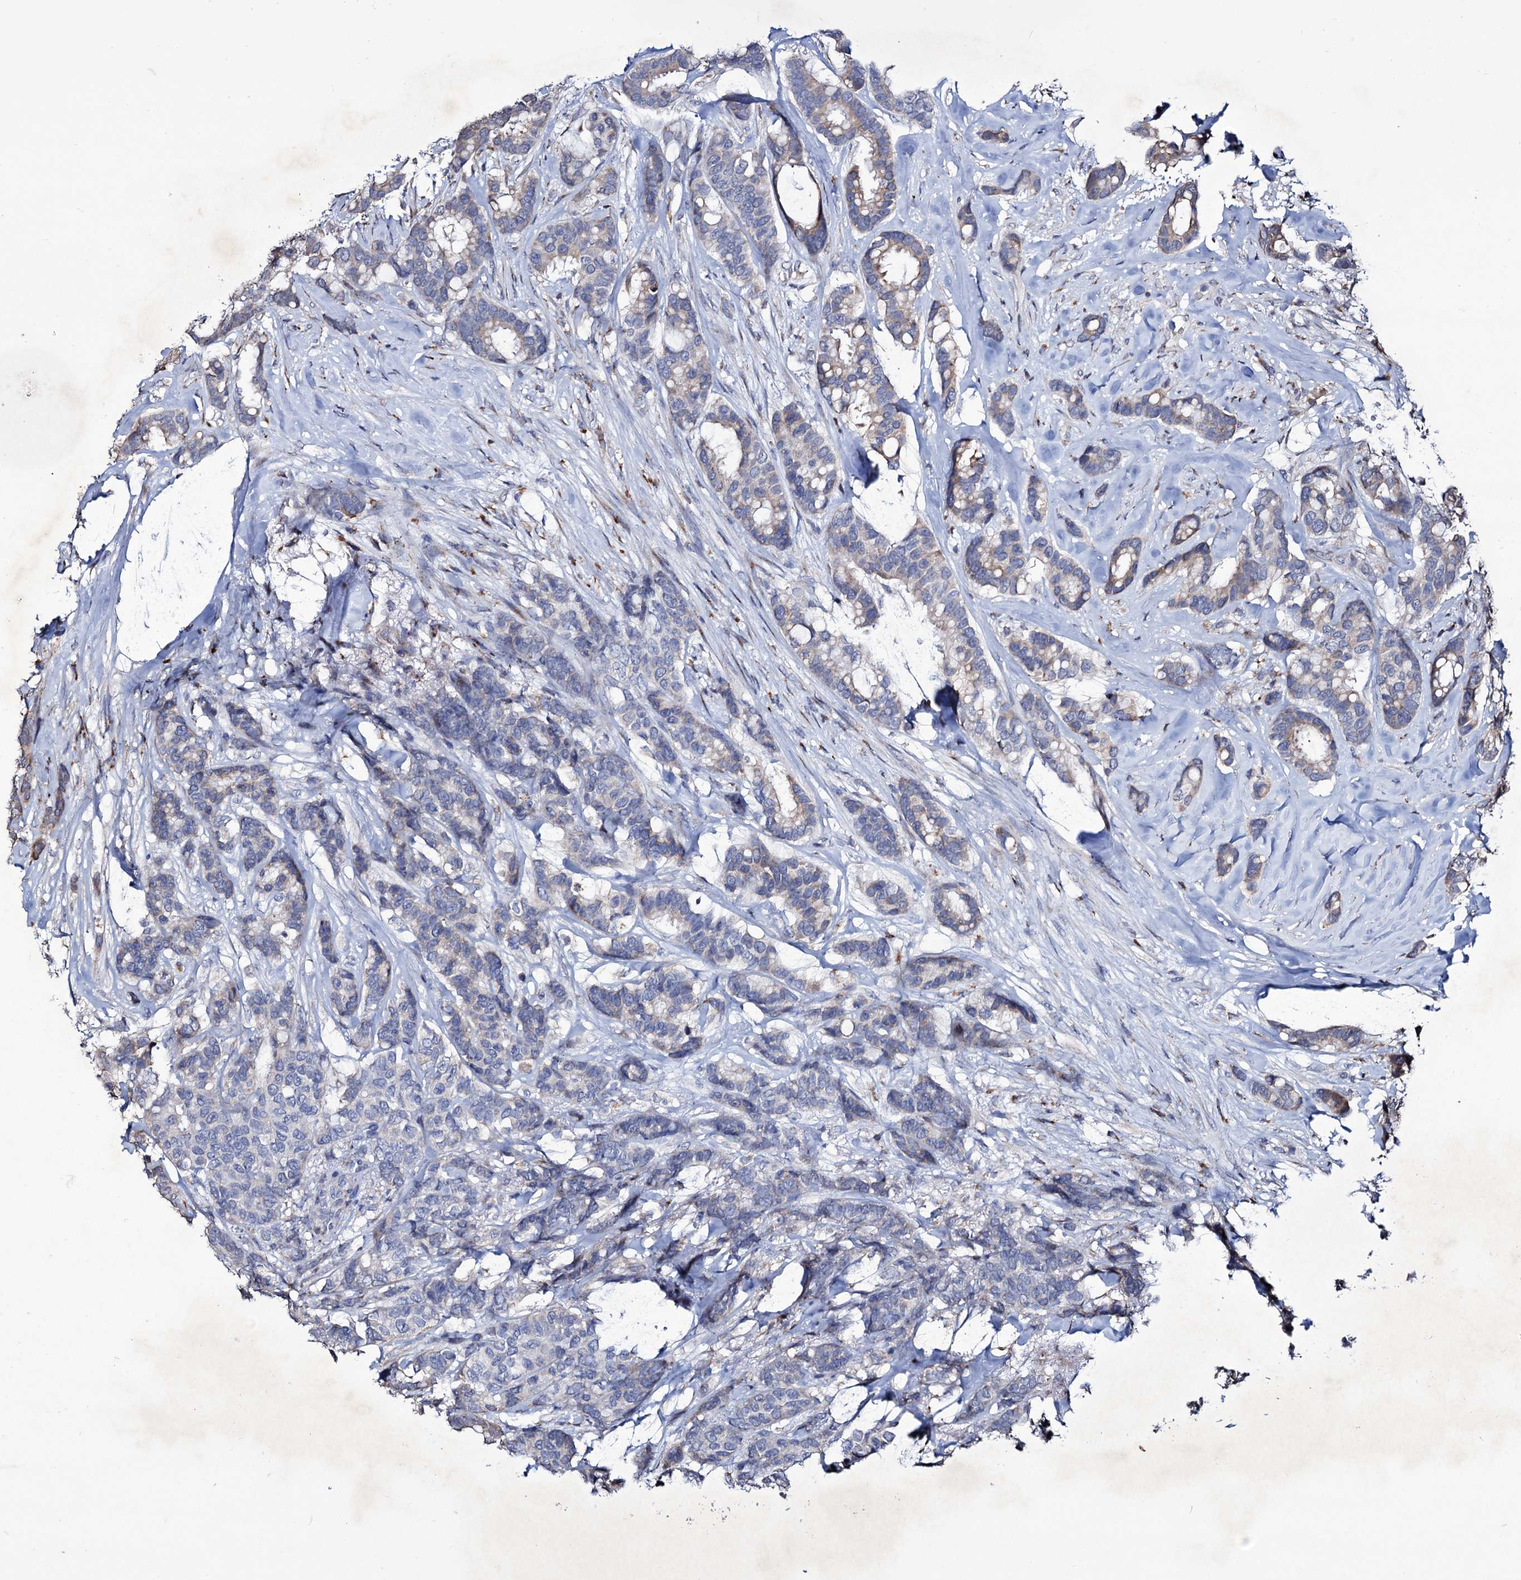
{"staining": {"intensity": "weak", "quantity": "<25%", "location": "cytoplasmic/membranous"}, "tissue": "breast cancer", "cell_type": "Tumor cells", "image_type": "cancer", "snomed": [{"axis": "morphology", "description": "Duct carcinoma"}, {"axis": "topography", "description": "Breast"}], "caption": "Micrograph shows no protein expression in tumor cells of infiltrating ductal carcinoma (breast) tissue. (DAB IHC, high magnification).", "gene": "TUBGCP5", "patient": {"sex": "female", "age": 87}}